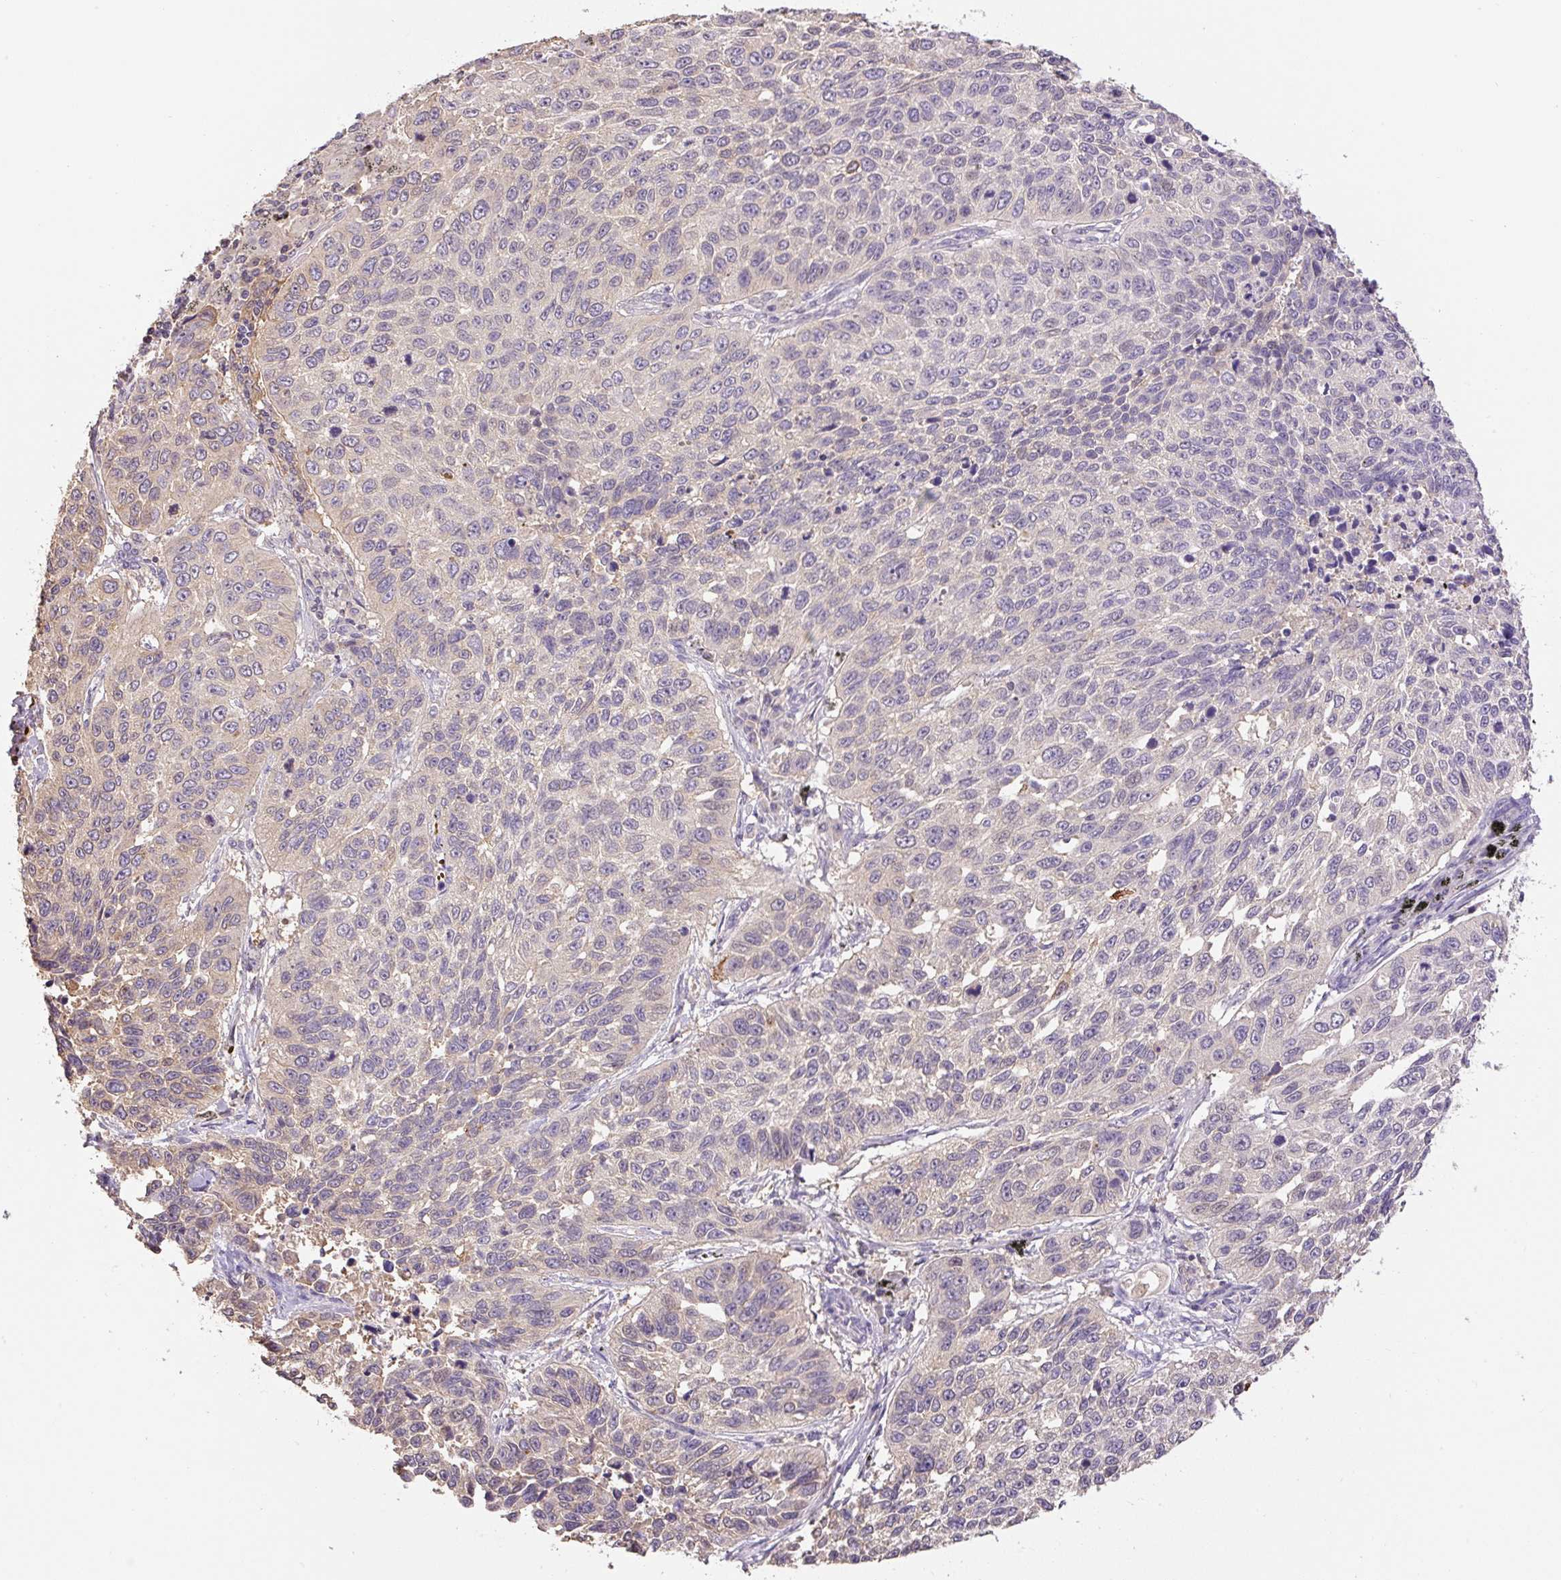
{"staining": {"intensity": "negative", "quantity": "none", "location": "none"}, "tissue": "lung cancer", "cell_type": "Tumor cells", "image_type": "cancer", "snomed": [{"axis": "morphology", "description": "Squamous cell carcinoma, NOS"}, {"axis": "topography", "description": "Lung"}], "caption": "Protein analysis of squamous cell carcinoma (lung) exhibits no significant expression in tumor cells.", "gene": "COX8A", "patient": {"sex": "male", "age": 62}}